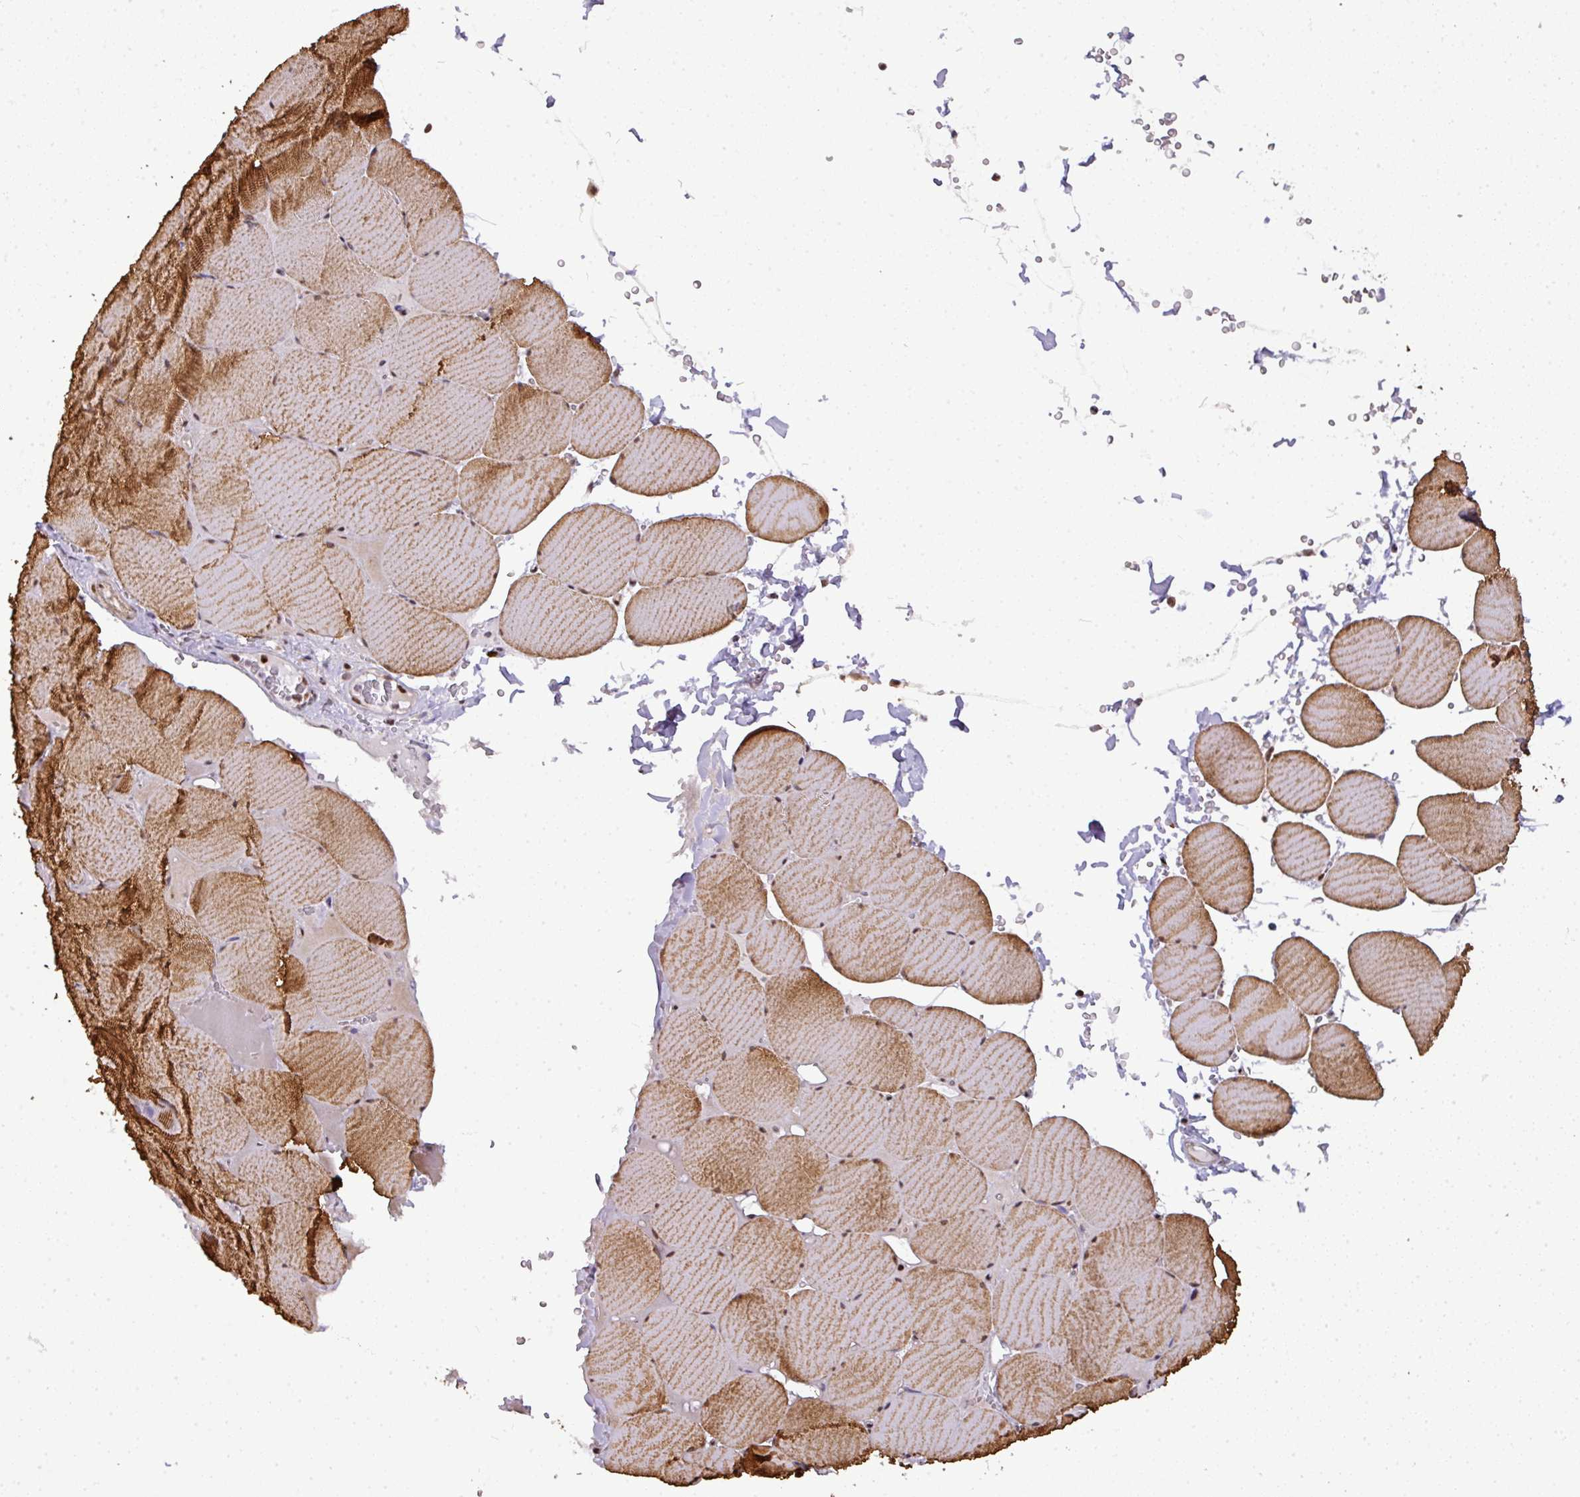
{"staining": {"intensity": "strong", "quantity": ">75%", "location": "cytoplasmic/membranous"}, "tissue": "skeletal muscle", "cell_type": "Myocytes", "image_type": "normal", "snomed": [{"axis": "morphology", "description": "Normal tissue, NOS"}, {"axis": "topography", "description": "Skeletal muscle"}, {"axis": "topography", "description": "Head-Neck"}], "caption": "DAB immunohistochemical staining of benign human skeletal muscle exhibits strong cytoplasmic/membranous protein staining in approximately >75% of myocytes.", "gene": "MYSM1", "patient": {"sex": "male", "age": 66}}